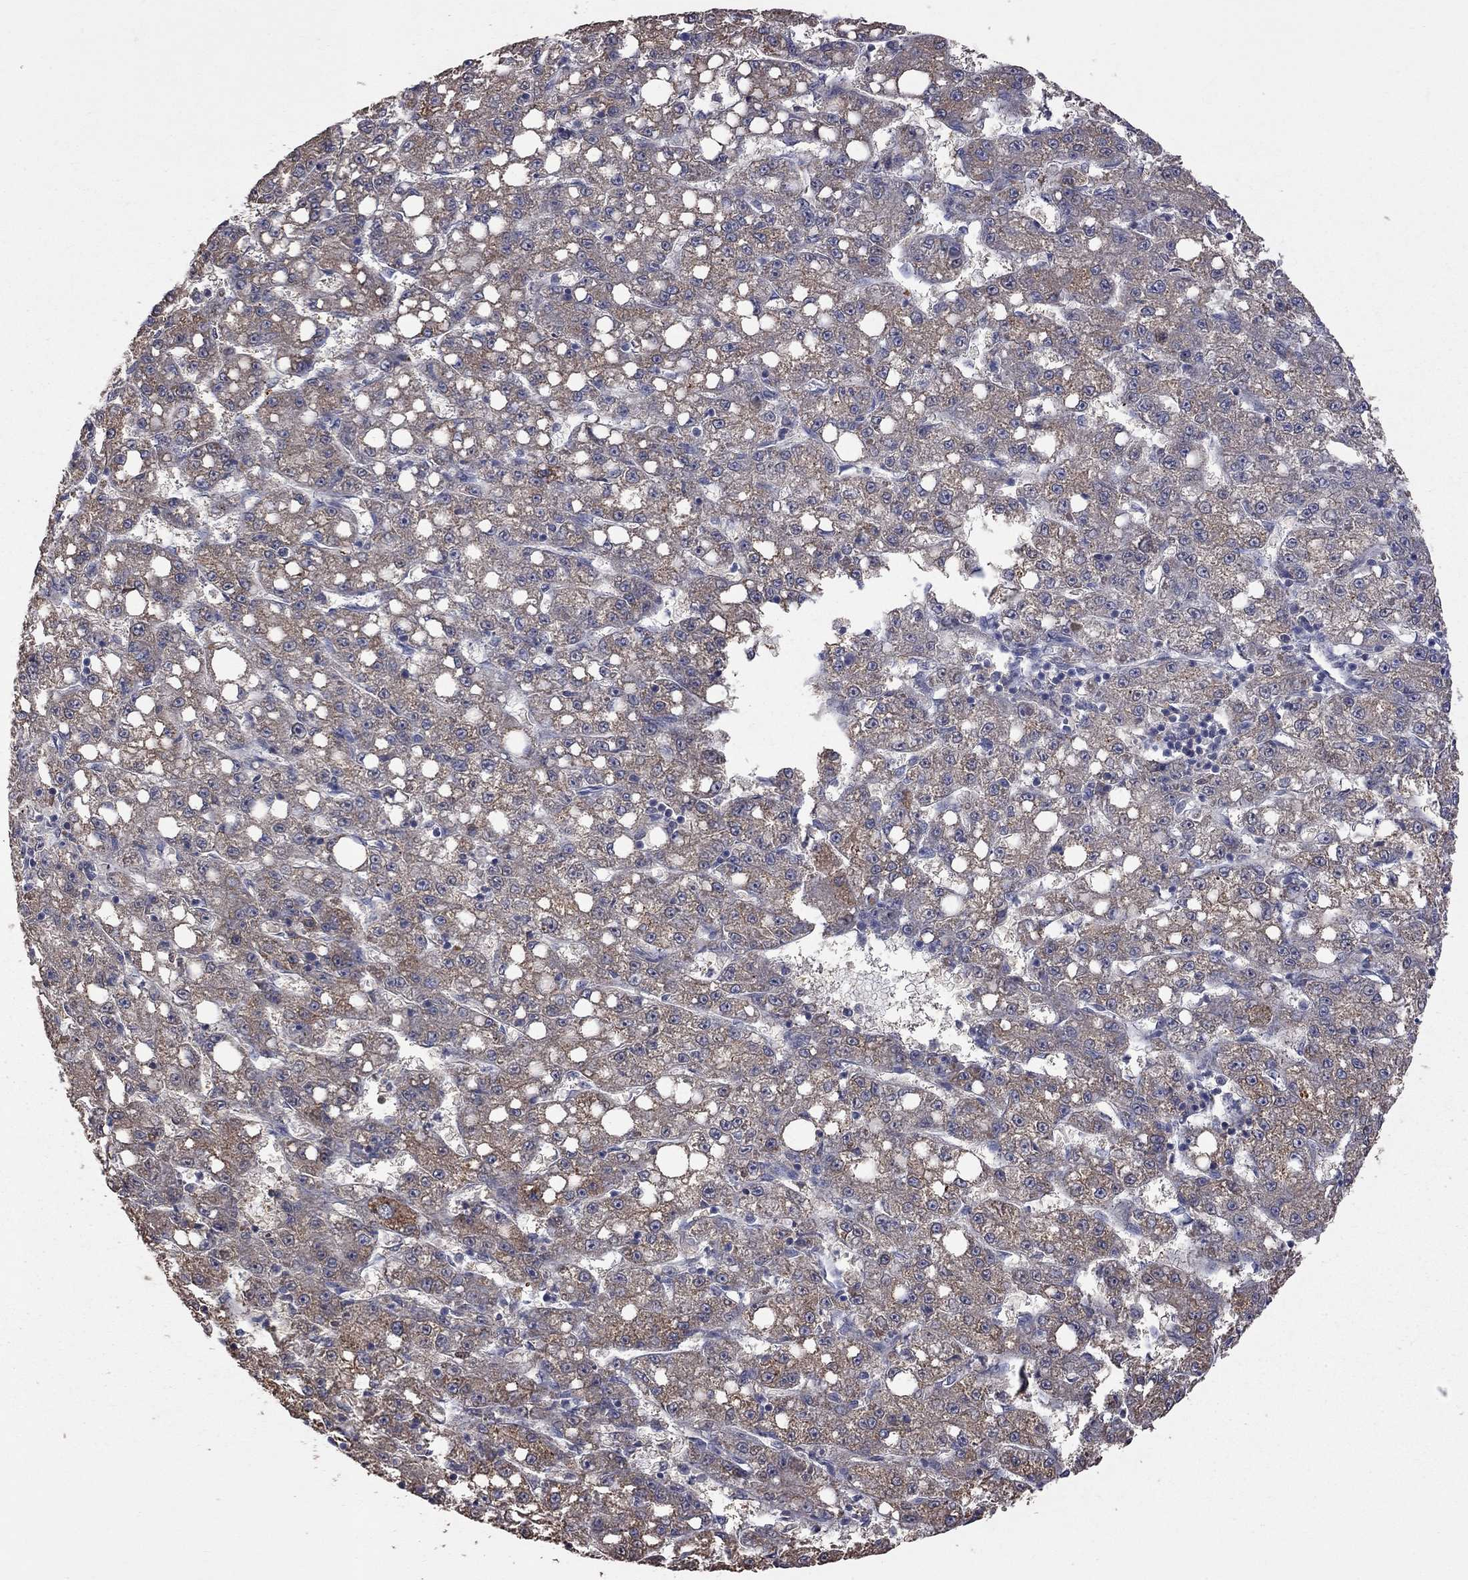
{"staining": {"intensity": "moderate", "quantity": "25%-75%", "location": "cytoplasmic/membranous"}, "tissue": "liver cancer", "cell_type": "Tumor cells", "image_type": "cancer", "snomed": [{"axis": "morphology", "description": "Carcinoma, Hepatocellular, NOS"}, {"axis": "topography", "description": "Liver"}], "caption": "A photomicrograph showing moderate cytoplasmic/membranous expression in about 25%-75% of tumor cells in liver cancer, as visualized by brown immunohistochemical staining.", "gene": "HTR6", "patient": {"sex": "female", "age": 65}}